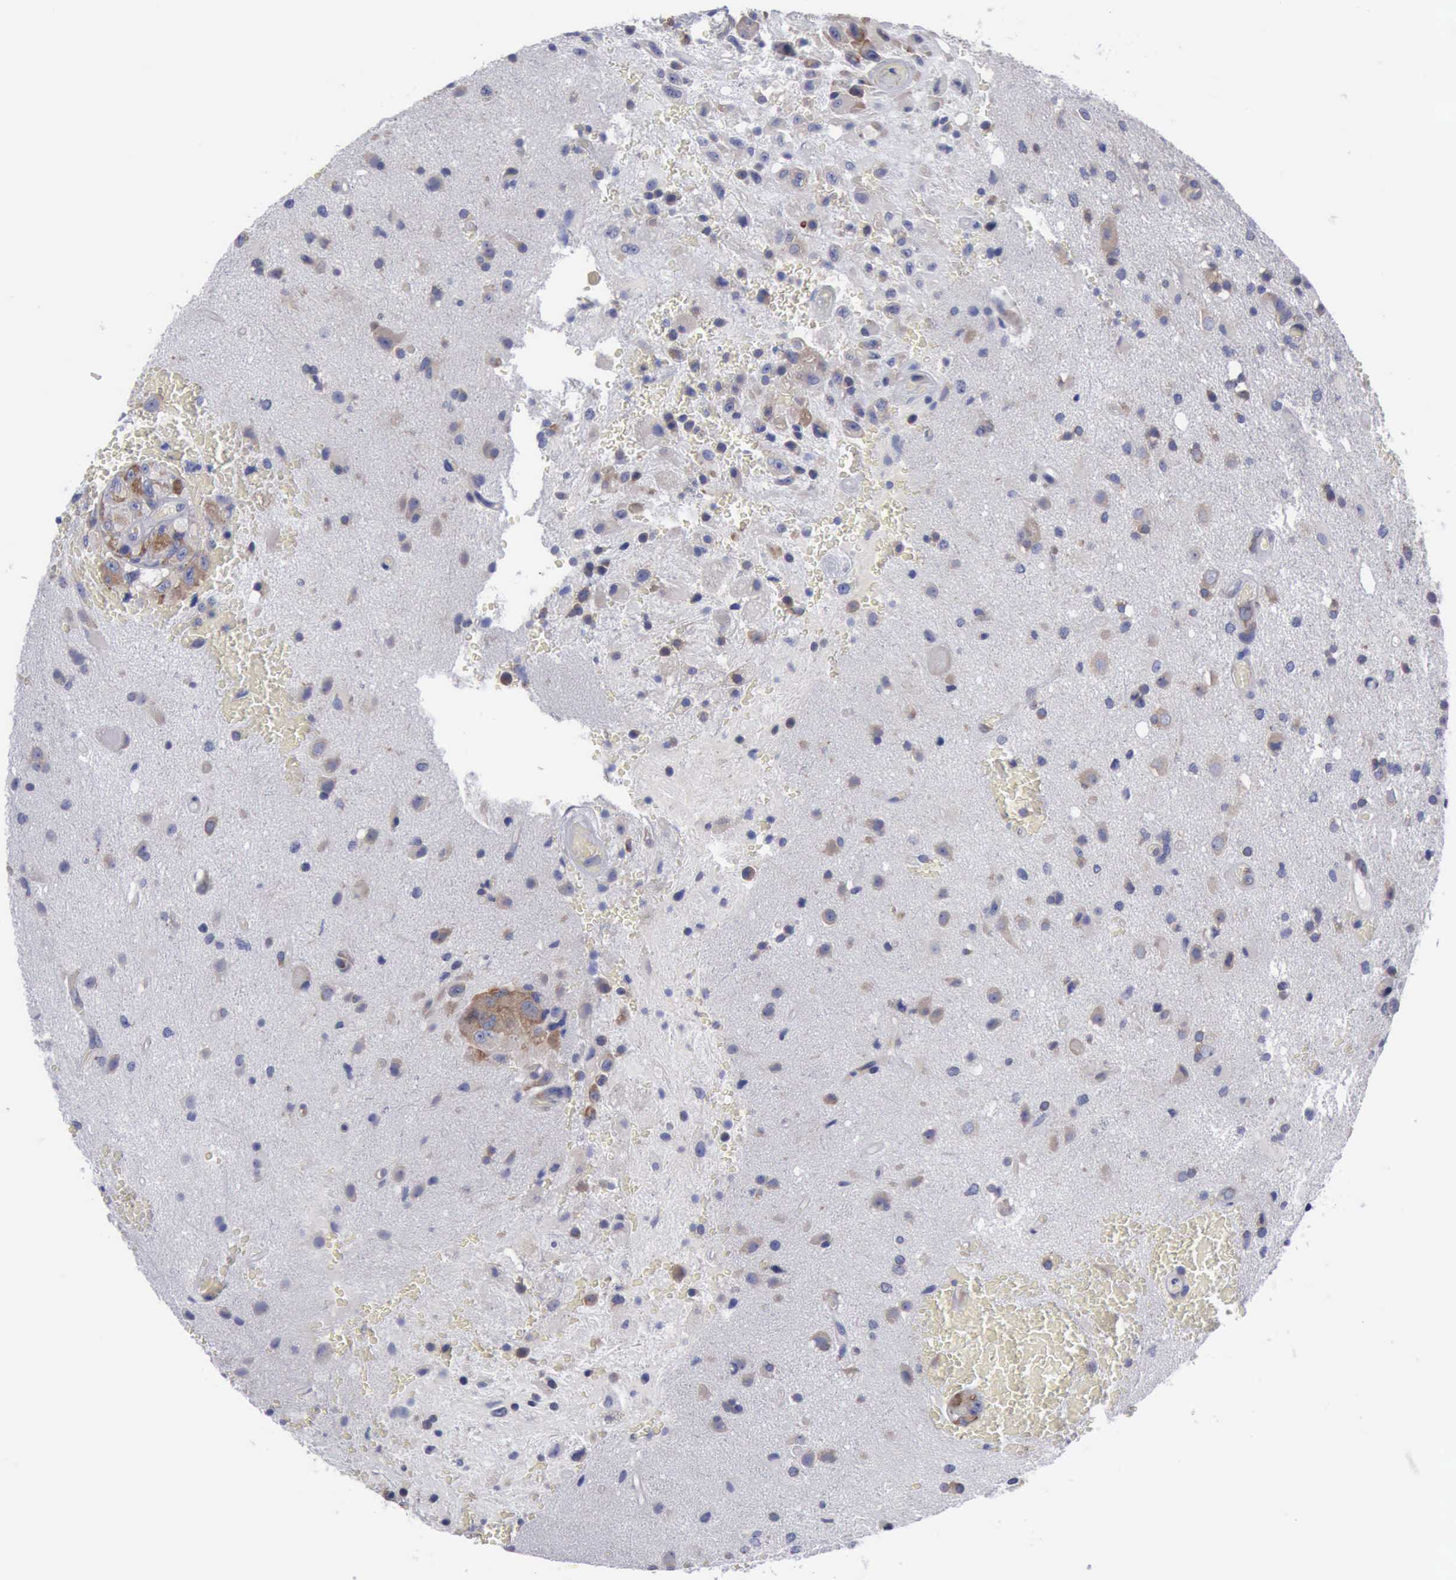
{"staining": {"intensity": "moderate", "quantity": "25%-75%", "location": "cytoplasmic/membranous"}, "tissue": "glioma", "cell_type": "Tumor cells", "image_type": "cancer", "snomed": [{"axis": "morphology", "description": "Glioma, malignant, High grade"}, {"axis": "topography", "description": "Brain"}], "caption": "The image exhibits immunohistochemical staining of high-grade glioma (malignant). There is moderate cytoplasmic/membranous positivity is appreciated in about 25%-75% of tumor cells.", "gene": "TXLNG", "patient": {"sex": "male", "age": 48}}